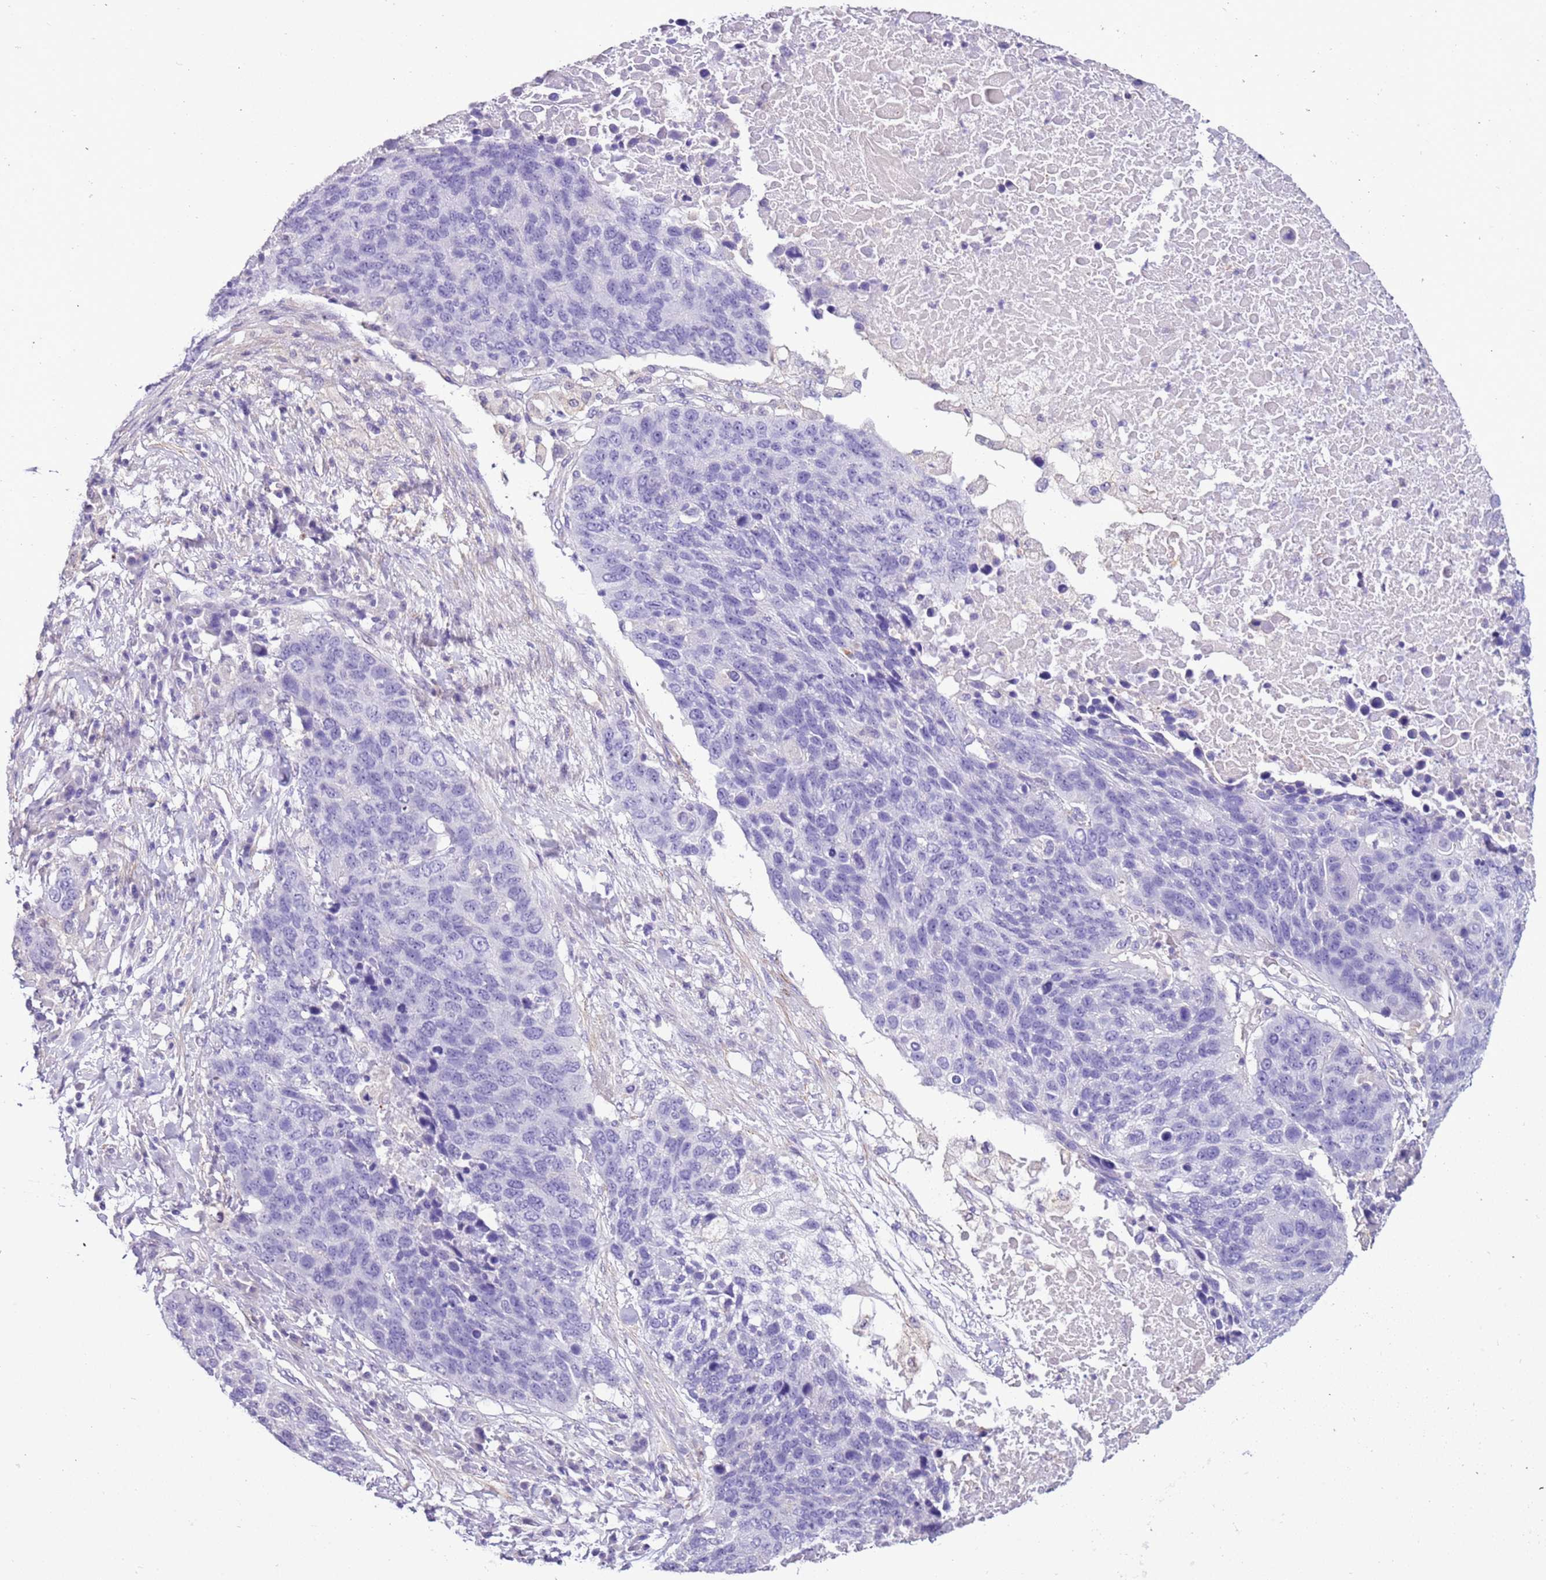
{"staining": {"intensity": "negative", "quantity": "none", "location": "none"}, "tissue": "lung cancer", "cell_type": "Tumor cells", "image_type": "cancer", "snomed": [{"axis": "morphology", "description": "Normal tissue, NOS"}, {"axis": "morphology", "description": "Squamous cell carcinoma, NOS"}, {"axis": "topography", "description": "Lymph node"}, {"axis": "topography", "description": "Lung"}], "caption": "IHC of human lung cancer (squamous cell carcinoma) shows no positivity in tumor cells.", "gene": "PCGF2", "patient": {"sex": "male", "age": 66}}